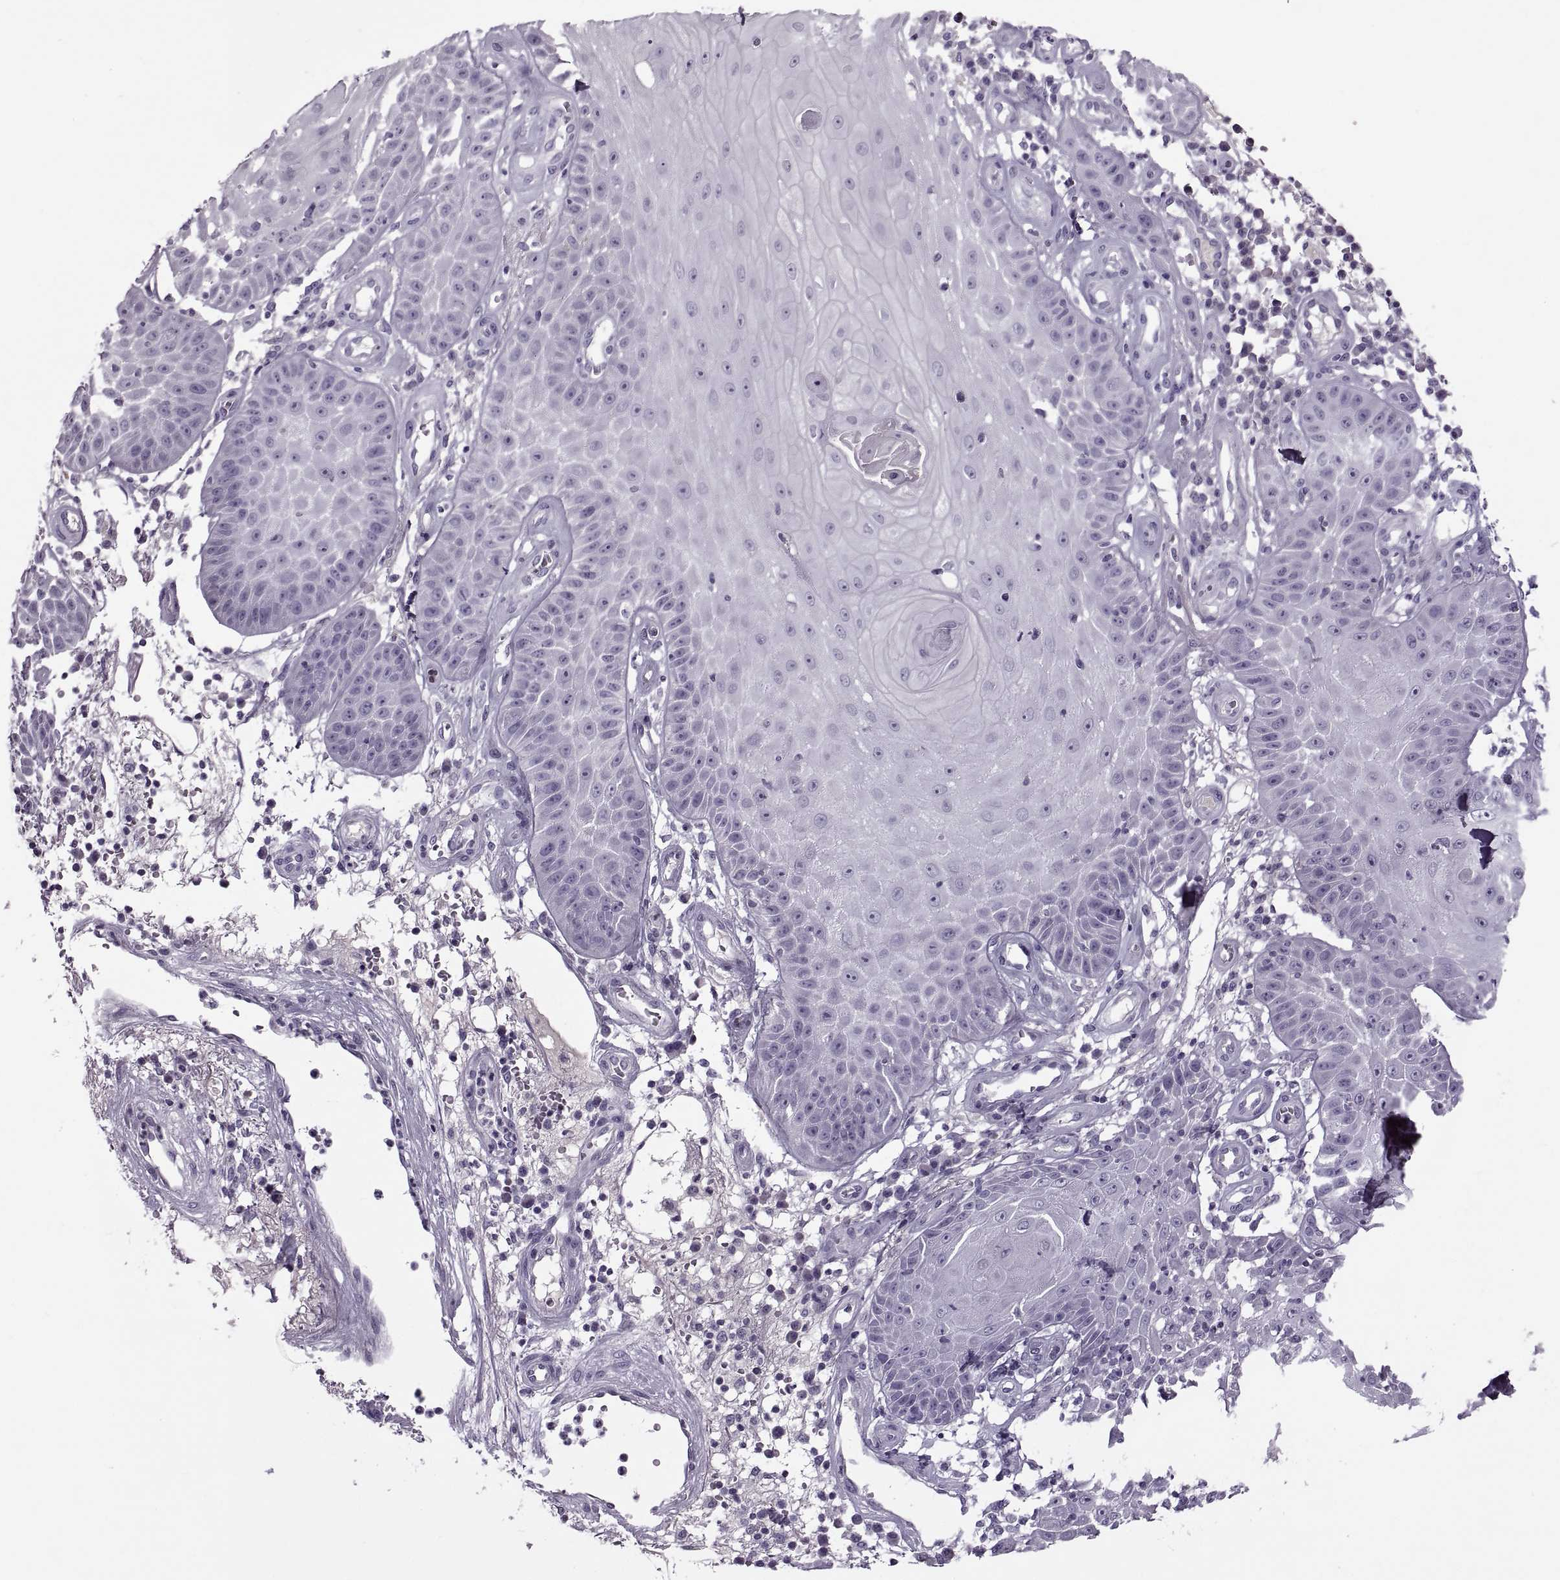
{"staining": {"intensity": "negative", "quantity": "none", "location": "none"}, "tissue": "skin cancer", "cell_type": "Tumor cells", "image_type": "cancer", "snomed": [{"axis": "morphology", "description": "Squamous cell carcinoma, NOS"}, {"axis": "topography", "description": "Skin"}], "caption": "Protein analysis of skin squamous cell carcinoma exhibits no significant staining in tumor cells.", "gene": "RSPH6A", "patient": {"sex": "male", "age": 70}}